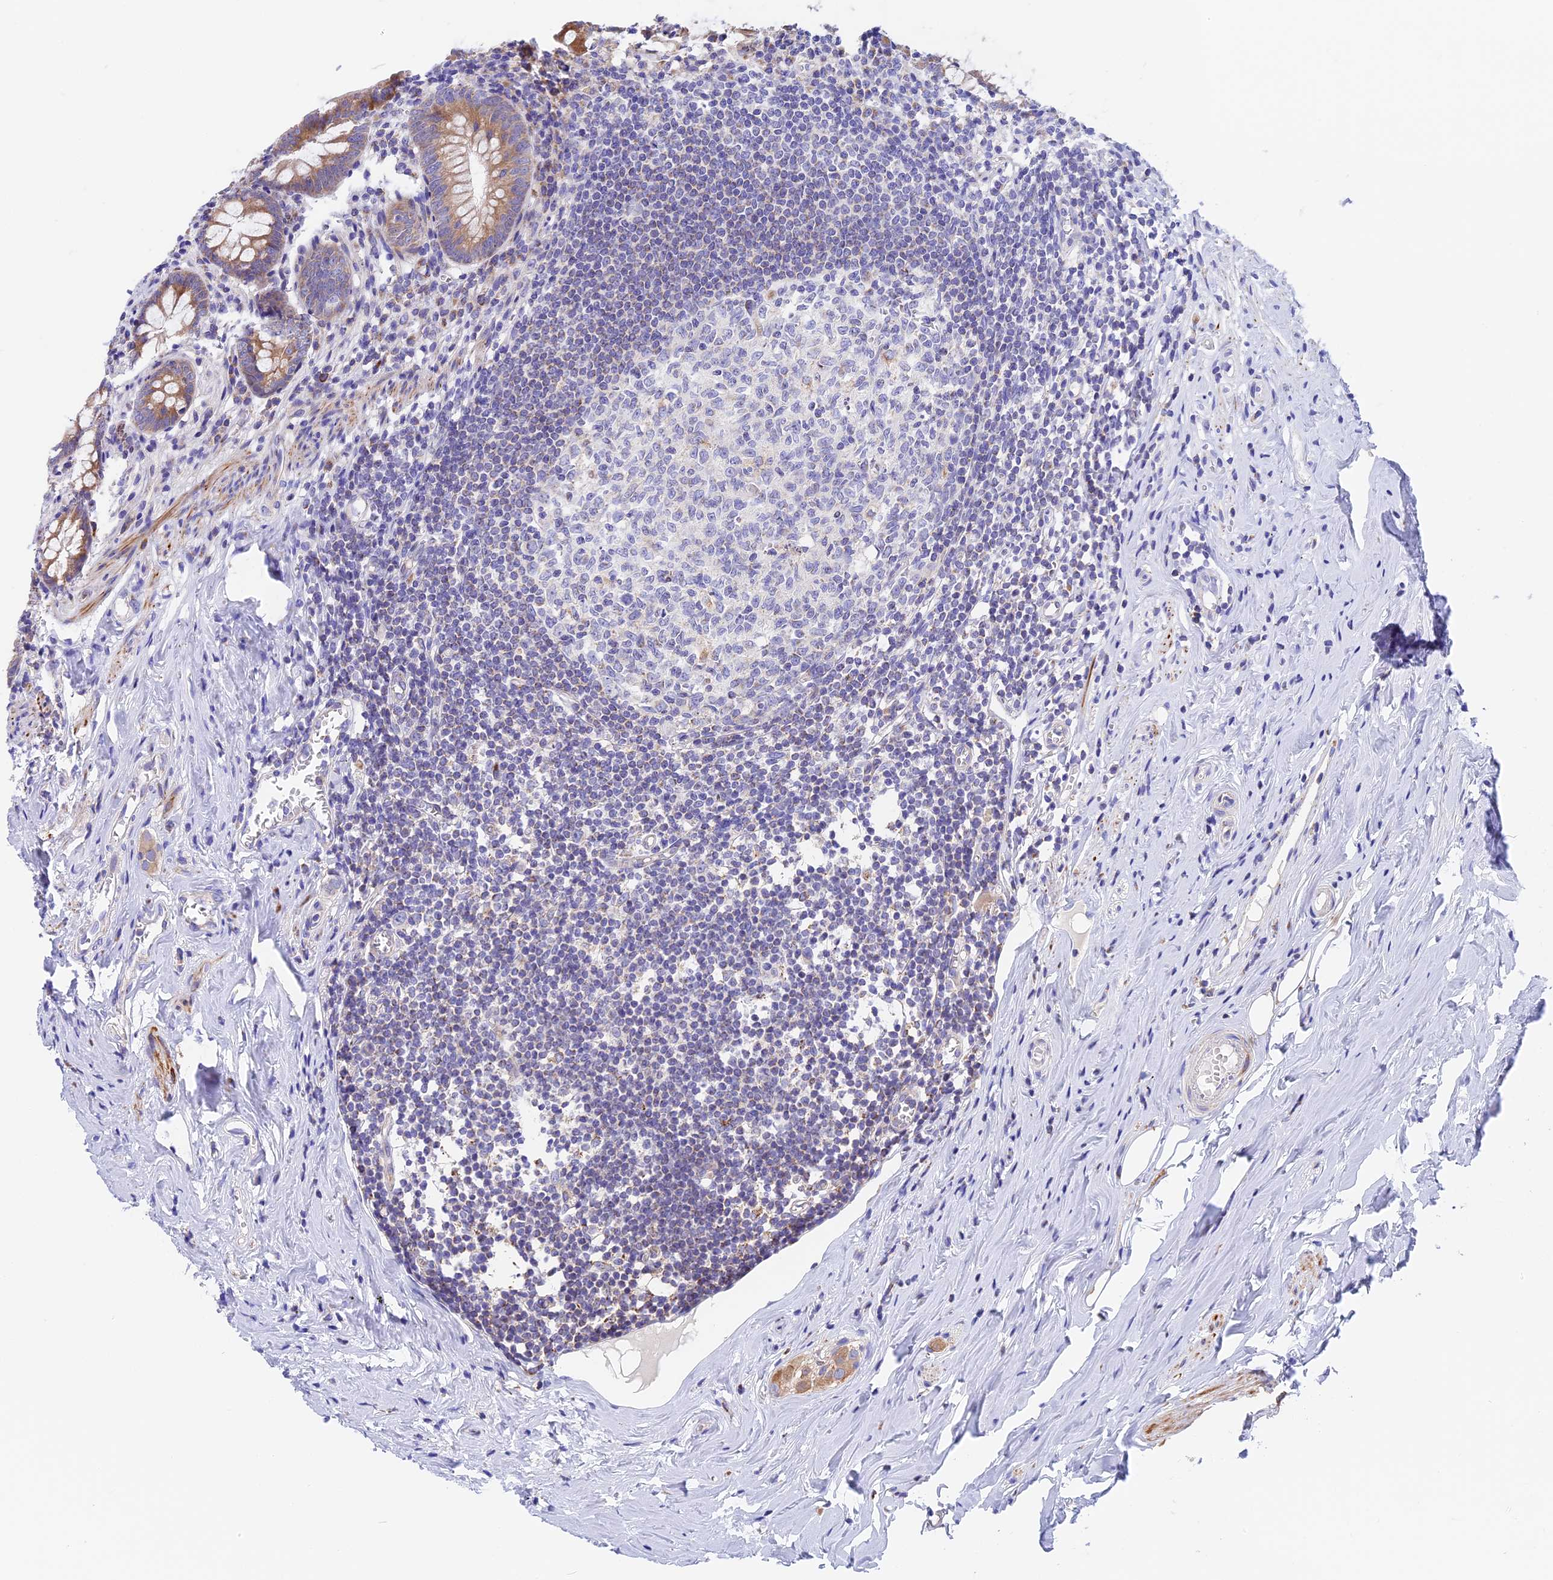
{"staining": {"intensity": "moderate", "quantity": ">75%", "location": "cytoplasmic/membranous"}, "tissue": "appendix", "cell_type": "Glandular cells", "image_type": "normal", "snomed": [{"axis": "morphology", "description": "Normal tissue, NOS"}, {"axis": "topography", "description": "Appendix"}], "caption": "Glandular cells demonstrate medium levels of moderate cytoplasmic/membranous expression in about >75% of cells in normal human appendix. The protein of interest is stained brown, and the nuclei are stained in blue (DAB (3,3'-diaminobenzidine) IHC with brightfield microscopy, high magnification).", "gene": "MRAS", "patient": {"sex": "female", "age": 51}}